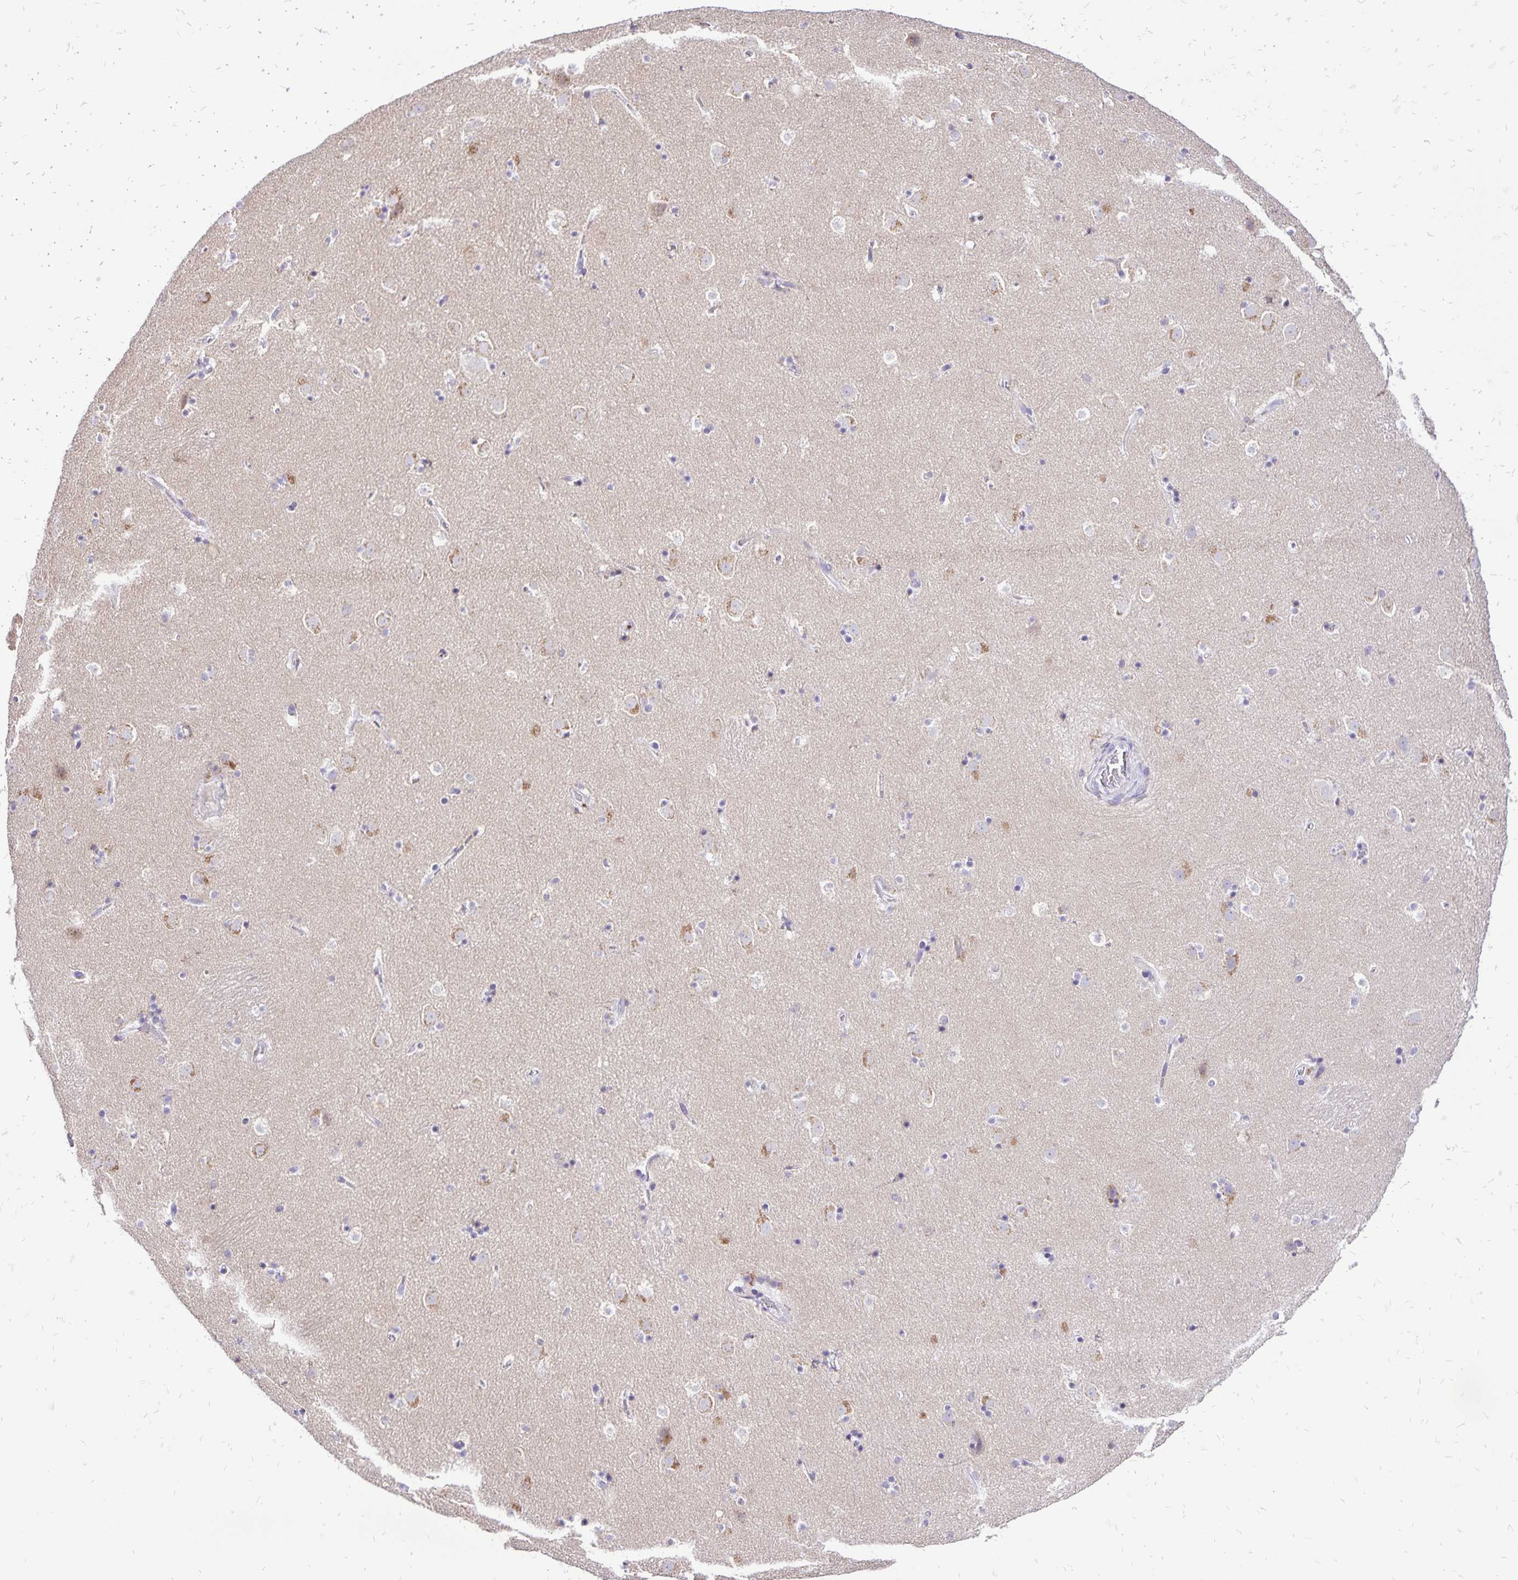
{"staining": {"intensity": "negative", "quantity": "none", "location": "none"}, "tissue": "caudate", "cell_type": "Glial cells", "image_type": "normal", "snomed": [{"axis": "morphology", "description": "Normal tissue, NOS"}, {"axis": "topography", "description": "Lateral ventricle wall"}], "caption": "Immunohistochemistry (IHC) of normal caudate shows no expression in glial cells. The staining was performed using DAB to visualize the protein expression in brown, while the nuclei were stained in blue with hematoxylin (Magnification: 20x).", "gene": "EIF5A", "patient": {"sex": "male", "age": 37}}